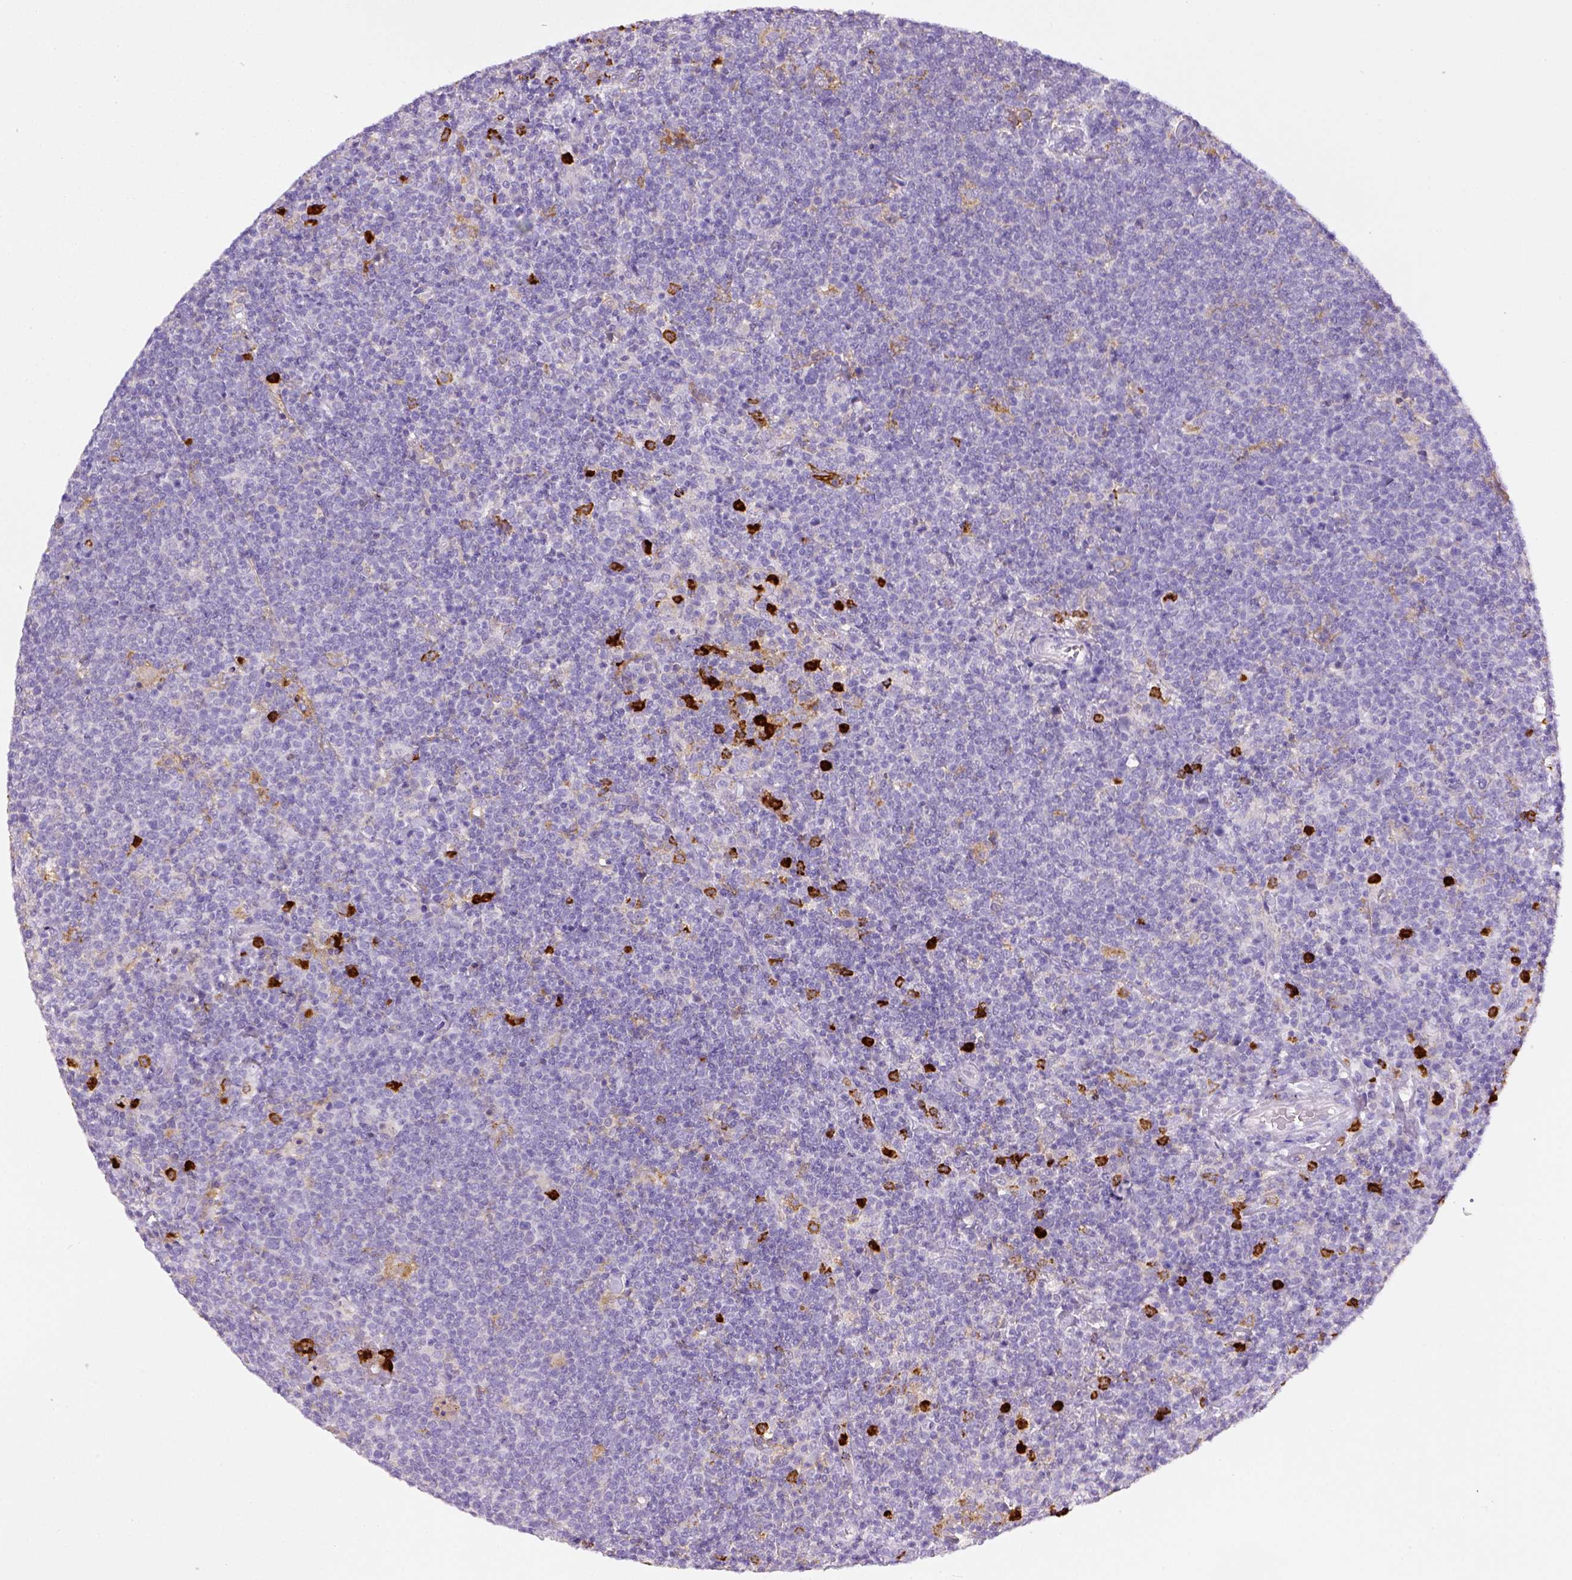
{"staining": {"intensity": "negative", "quantity": "none", "location": "none"}, "tissue": "lymphoma", "cell_type": "Tumor cells", "image_type": "cancer", "snomed": [{"axis": "morphology", "description": "Malignant lymphoma, non-Hodgkin's type, High grade"}, {"axis": "topography", "description": "Lymph node"}], "caption": "Tumor cells show no significant protein staining in high-grade malignant lymphoma, non-Hodgkin's type.", "gene": "ITGAM", "patient": {"sex": "male", "age": 61}}